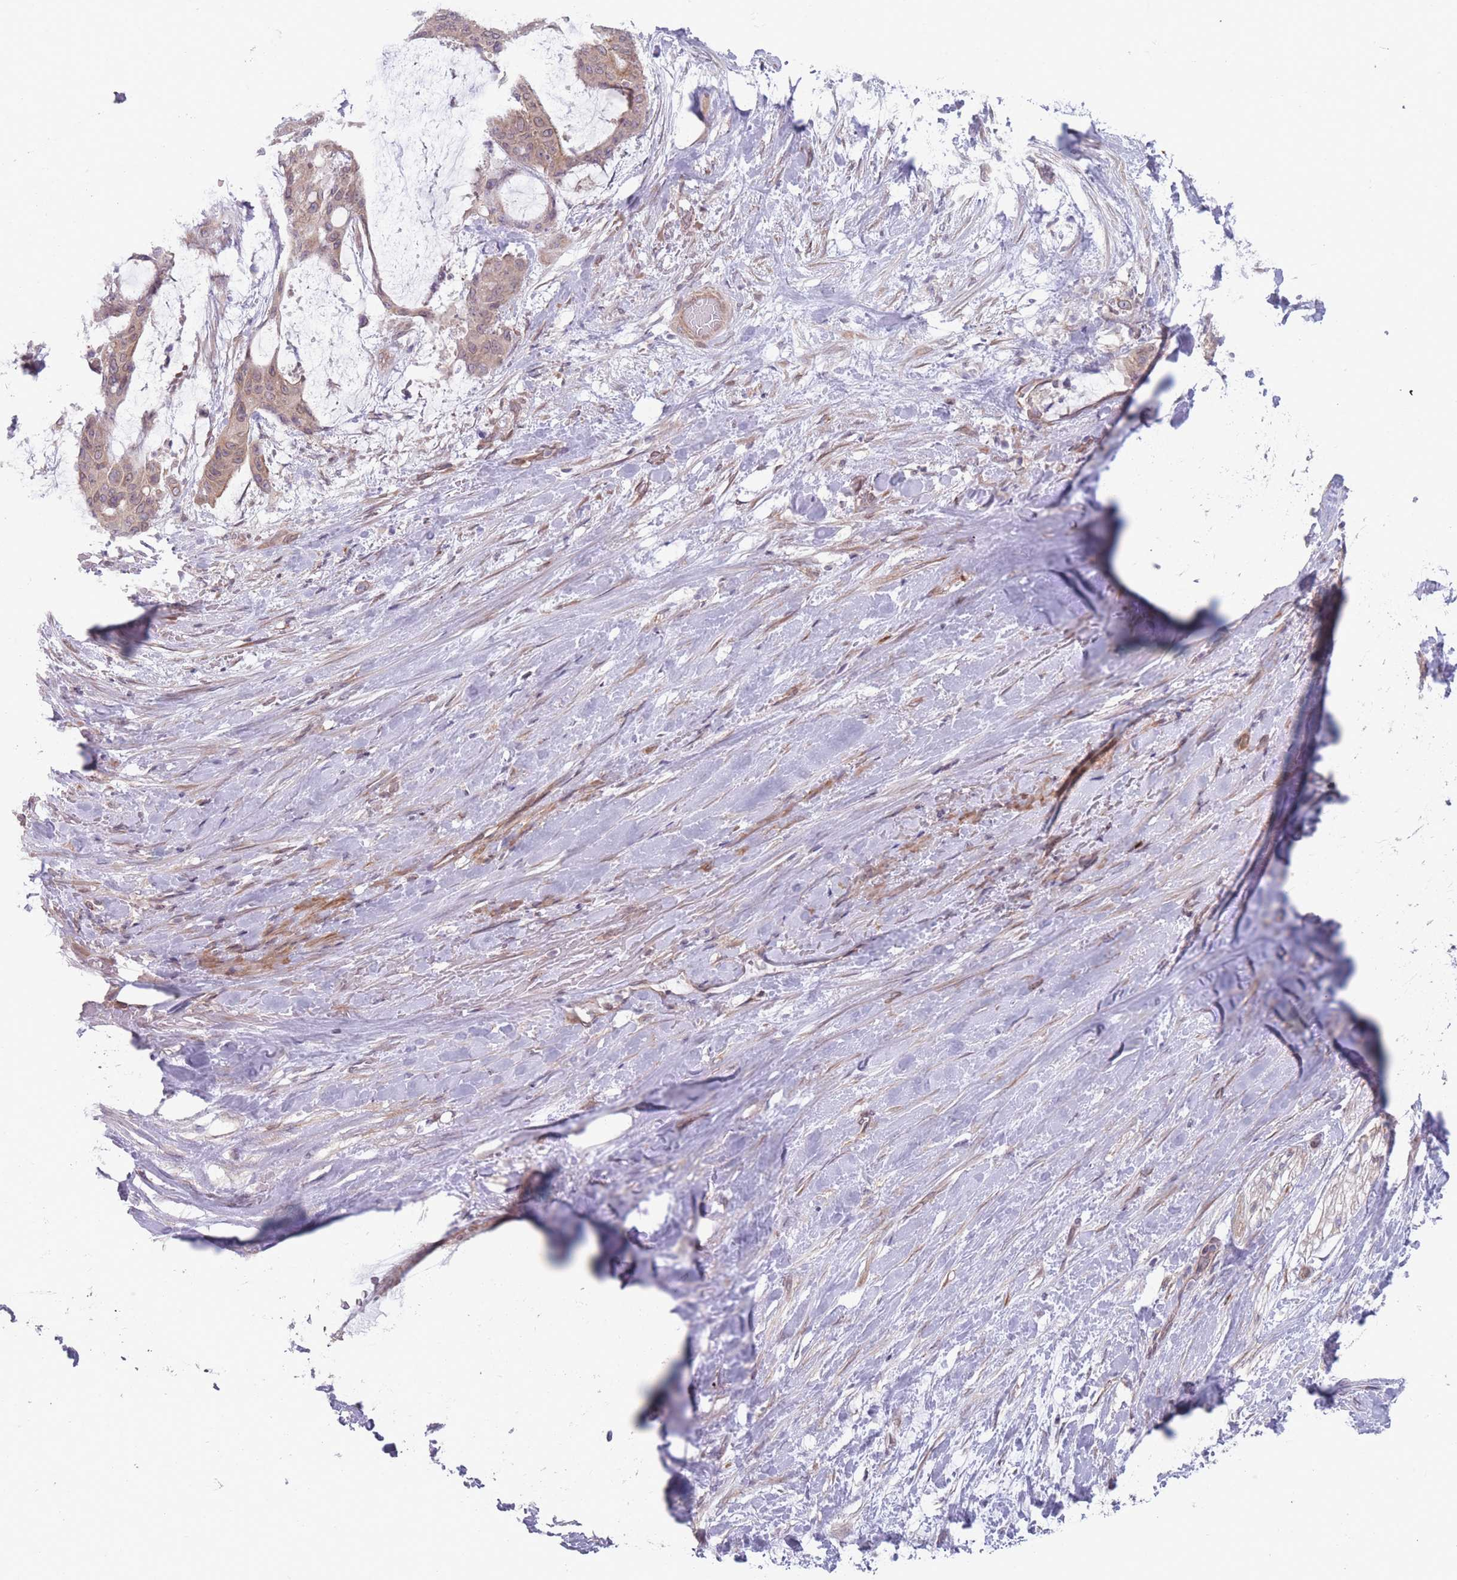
{"staining": {"intensity": "moderate", "quantity": ">75%", "location": "cytoplasmic/membranous,nuclear"}, "tissue": "liver cancer", "cell_type": "Tumor cells", "image_type": "cancer", "snomed": [{"axis": "morphology", "description": "Normal tissue, NOS"}, {"axis": "morphology", "description": "Cholangiocarcinoma"}, {"axis": "topography", "description": "Liver"}, {"axis": "topography", "description": "Peripheral nerve tissue"}], "caption": "Human liver cholangiocarcinoma stained with a brown dye shows moderate cytoplasmic/membranous and nuclear positive positivity in about >75% of tumor cells.", "gene": "VRK2", "patient": {"sex": "female", "age": 73}}